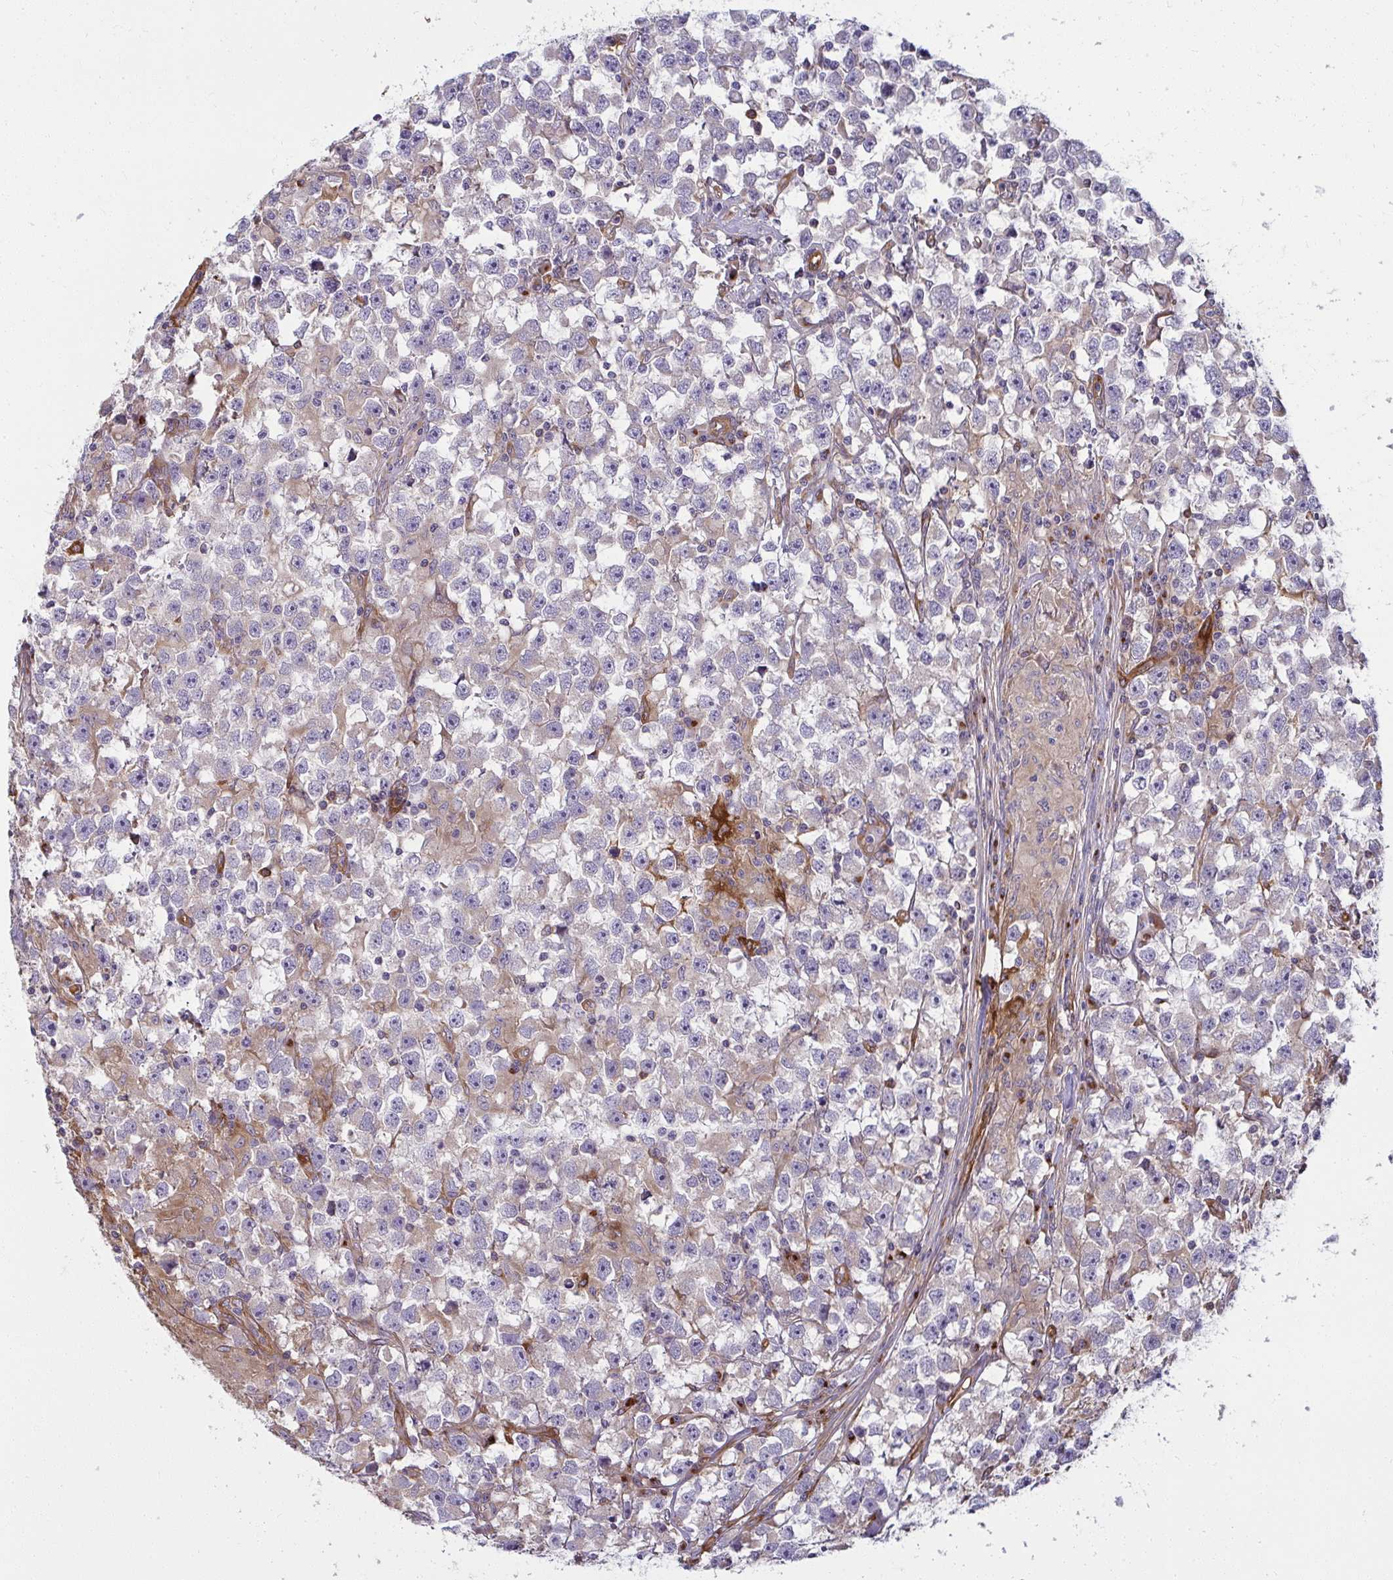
{"staining": {"intensity": "negative", "quantity": "none", "location": "none"}, "tissue": "testis cancer", "cell_type": "Tumor cells", "image_type": "cancer", "snomed": [{"axis": "morphology", "description": "Seminoma, NOS"}, {"axis": "topography", "description": "Testis"}], "caption": "Immunohistochemistry photomicrograph of human testis seminoma stained for a protein (brown), which reveals no expression in tumor cells.", "gene": "IFIT3", "patient": {"sex": "male", "age": 33}}